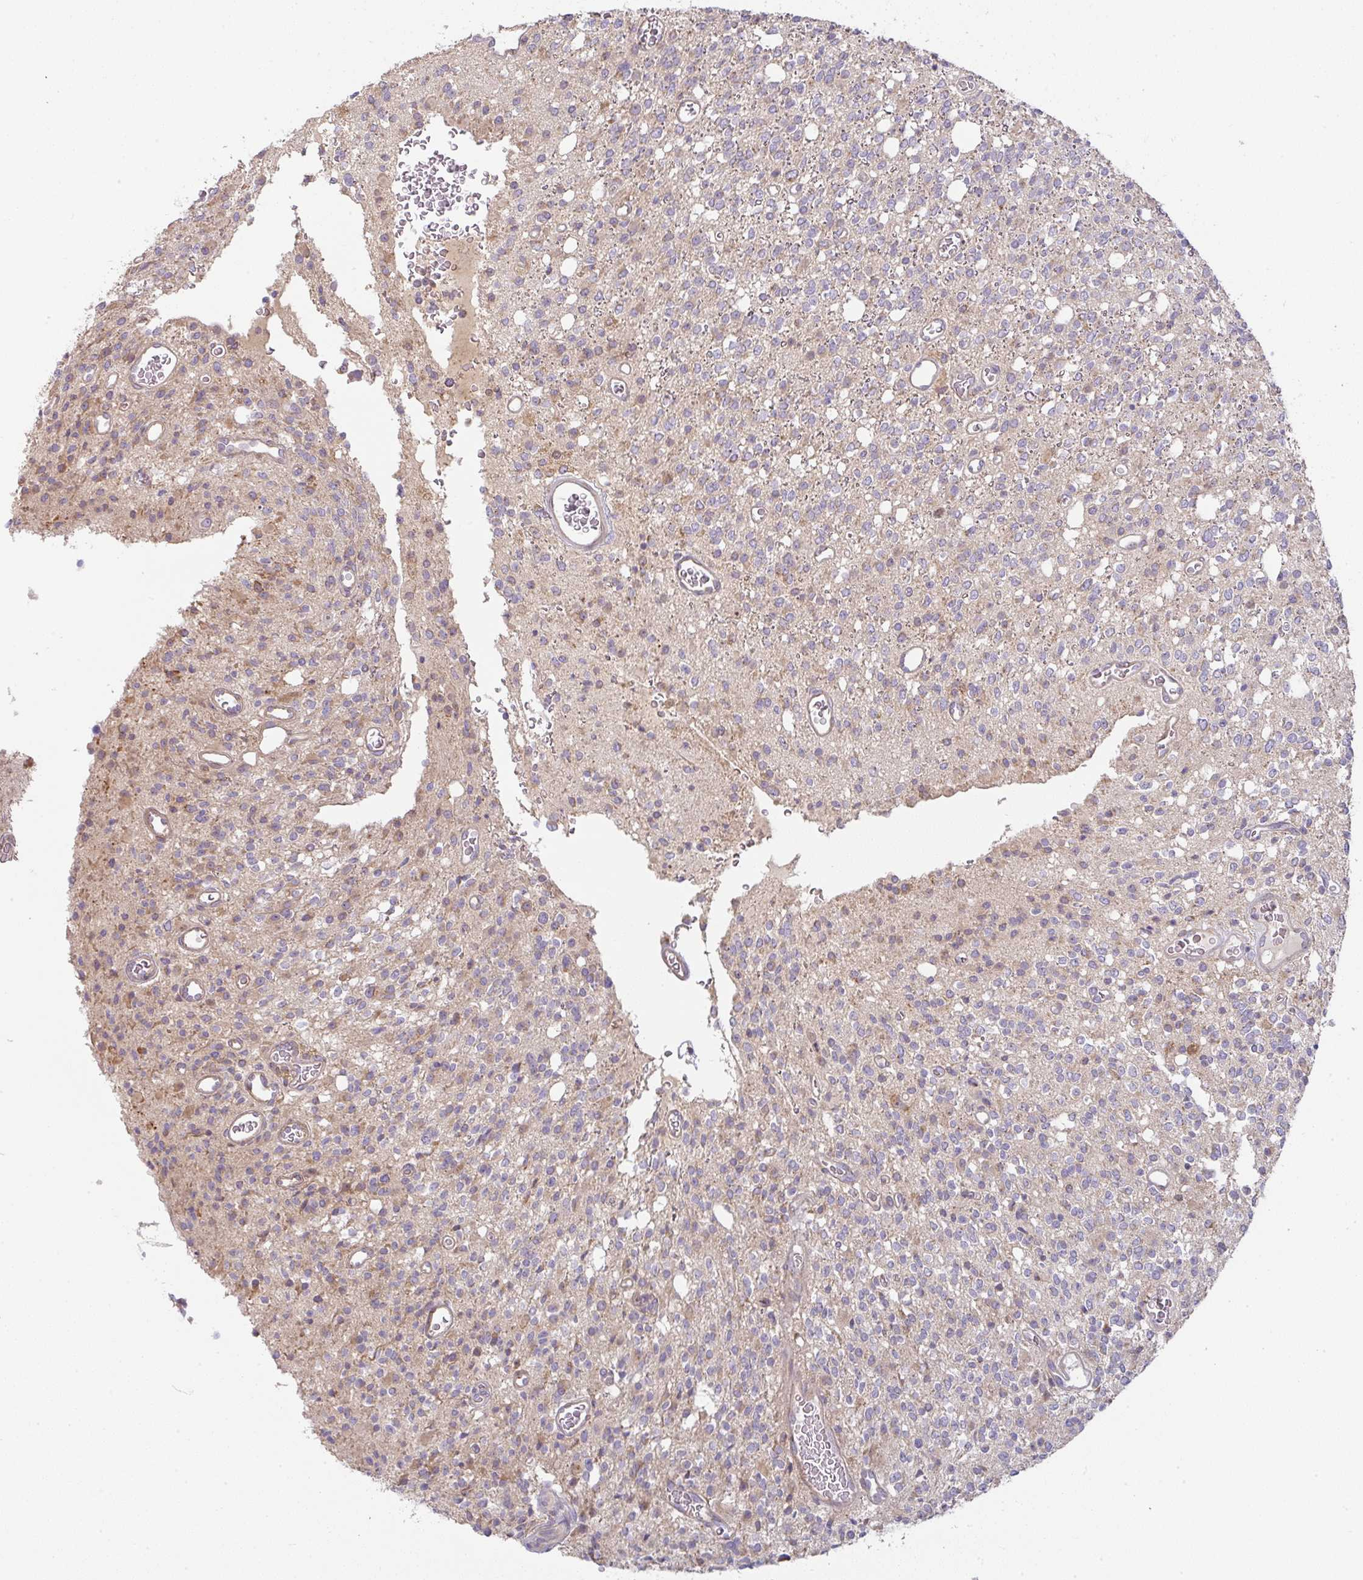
{"staining": {"intensity": "moderate", "quantity": "25%-75%", "location": "cytoplasmic/membranous"}, "tissue": "glioma", "cell_type": "Tumor cells", "image_type": "cancer", "snomed": [{"axis": "morphology", "description": "Glioma, malignant, High grade"}, {"axis": "topography", "description": "Brain"}], "caption": "Malignant glioma (high-grade) stained with a brown dye exhibits moderate cytoplasmic/membranous positive expression in approximately 25%-75% of tumor cells.", "gene": "MOB1A", "patient": {"sex": "male", "age": 34}}